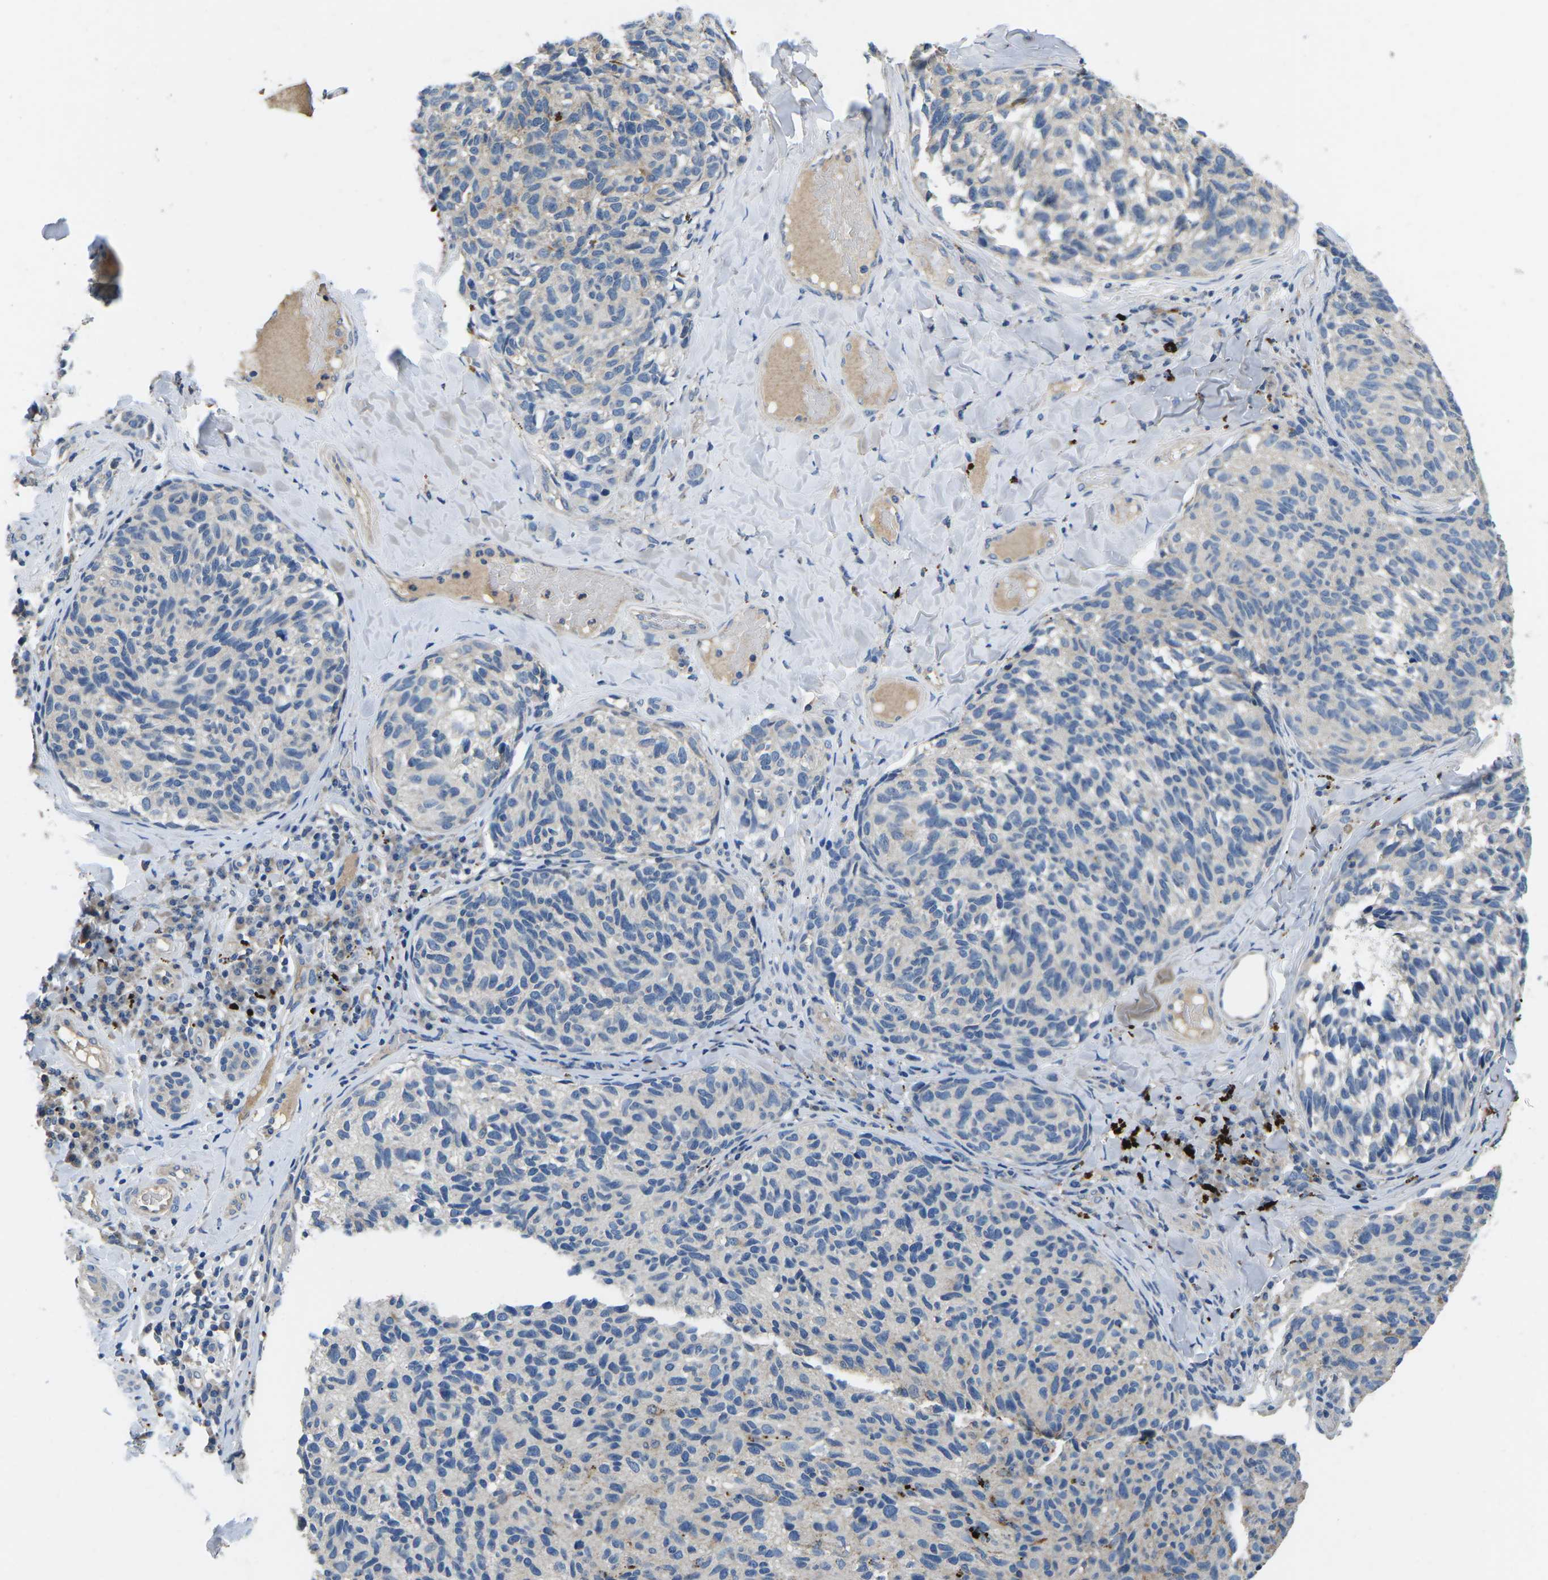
{"staining": {"intensity": "weak", "quantity": "<25%", "location": "cytoplasmic/membranous"}, "tissue": "melanoma", "cell_type": "Tumor cells", "image_type": "cancer", "snomed": [{"axis": "morphology", "description": "Malignant melanoma, NOS"}, {"axis": "topography", "description": "Skin"}], "caption": "A high-resolution image shows immunohistochemistry (IHC) staining of melanoma, which exhibits no significant expression in tumor cells. The staining was performed using DAB to visualize the protein expression in brown, while the nuclei were stained in blue with hematoxylin (Magnification: 20x).", "gene": "PDCD6IP", "patient": {"sex": "female", "age": 73}}